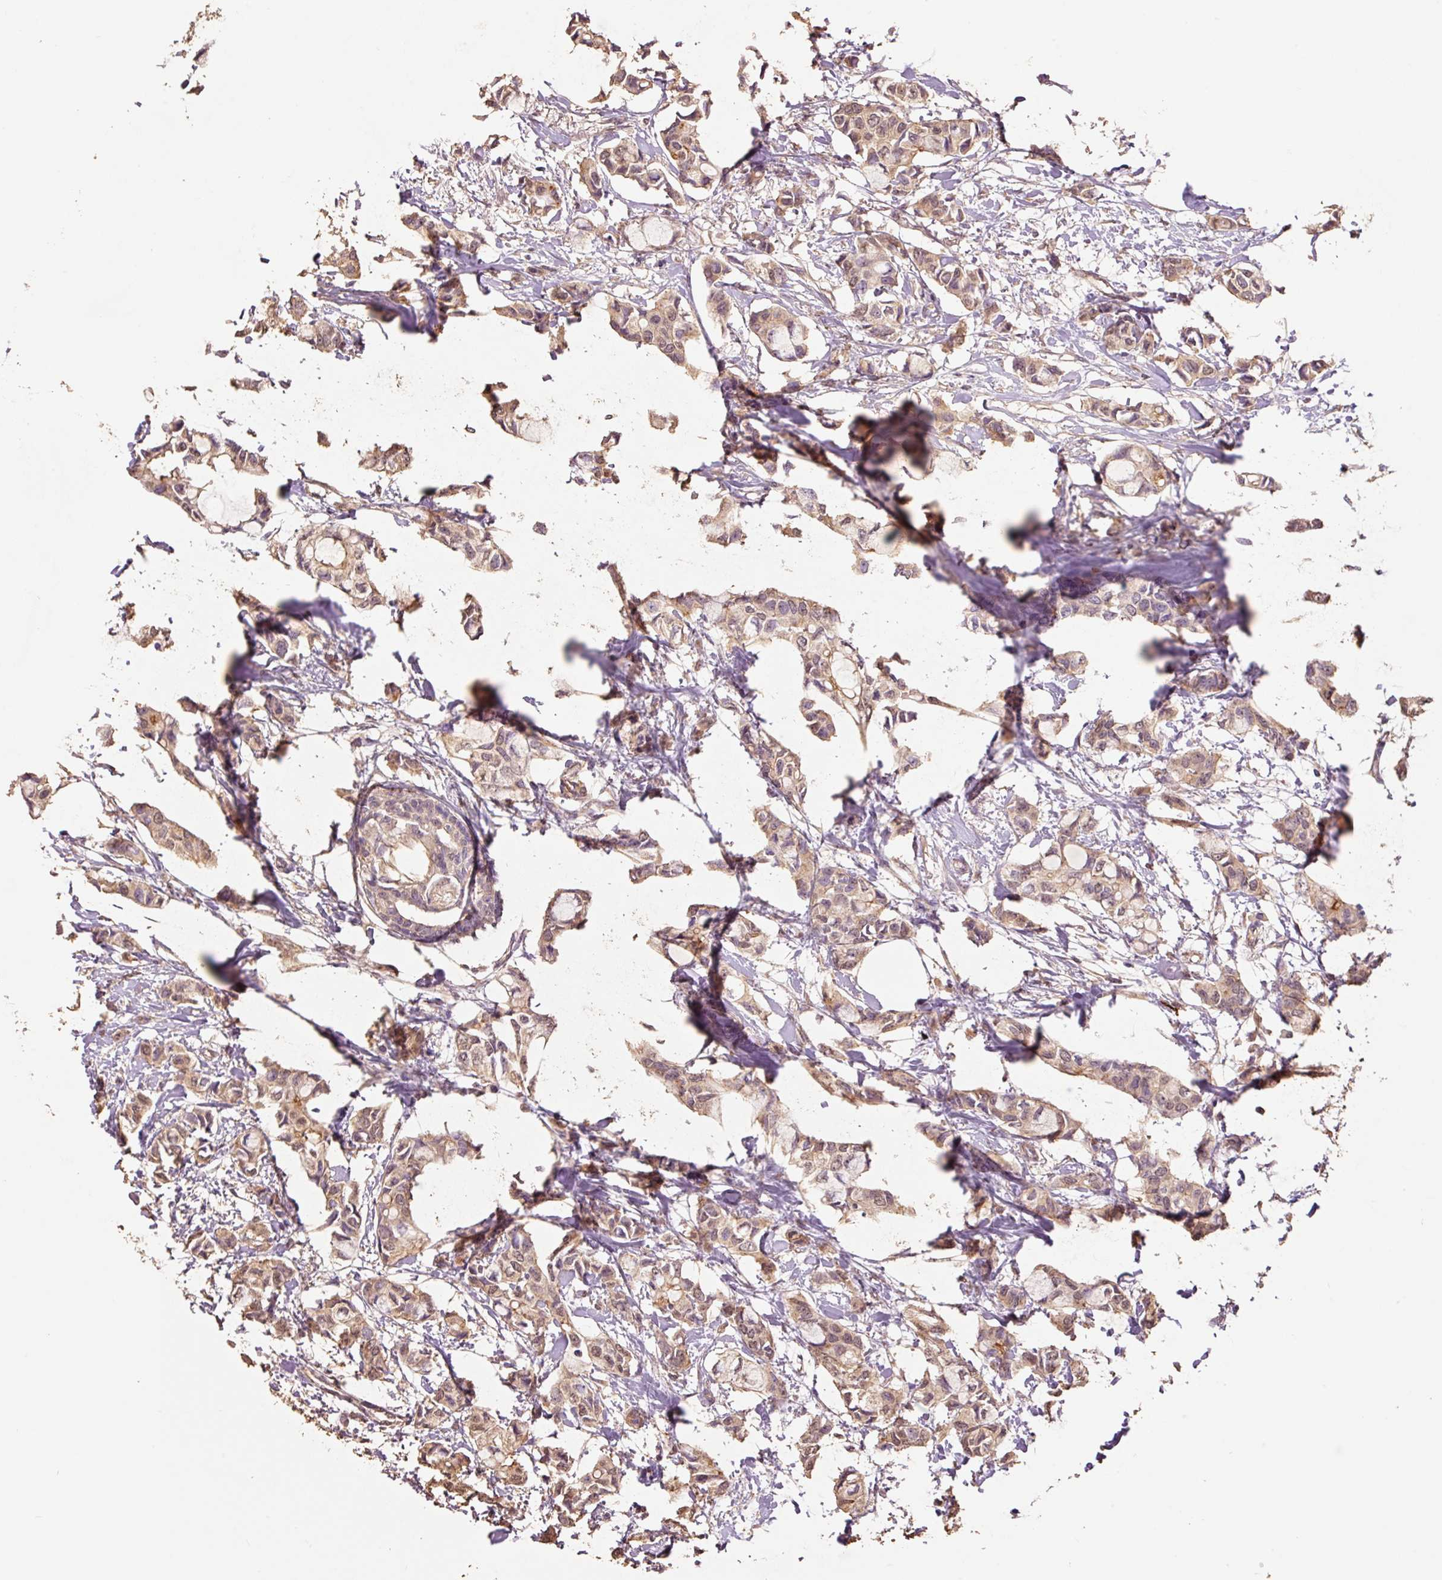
{"staining": {"intensity": "moderate", "quantity": ">75%", "location": "cytoplasmic/membranous,nuclear"}, "tissue": "breast cancer", "cell_type": "Tumor cells", "image_type": "cancer", "snomed": [{"axis": "morphology", "description": "Duct carcinoma"}, {"axis": "topography", "description": "Breast"}], "caption": "Immunohistochemical staining of human infiltrating ductal carcinoma (breast) displays medium levels of moderate cytoplasmic/membranous and nuclear staining in approximately >75% of tumor cells.", "gene": "HERC2", "patient": {"sex": "female", "age": 73}}